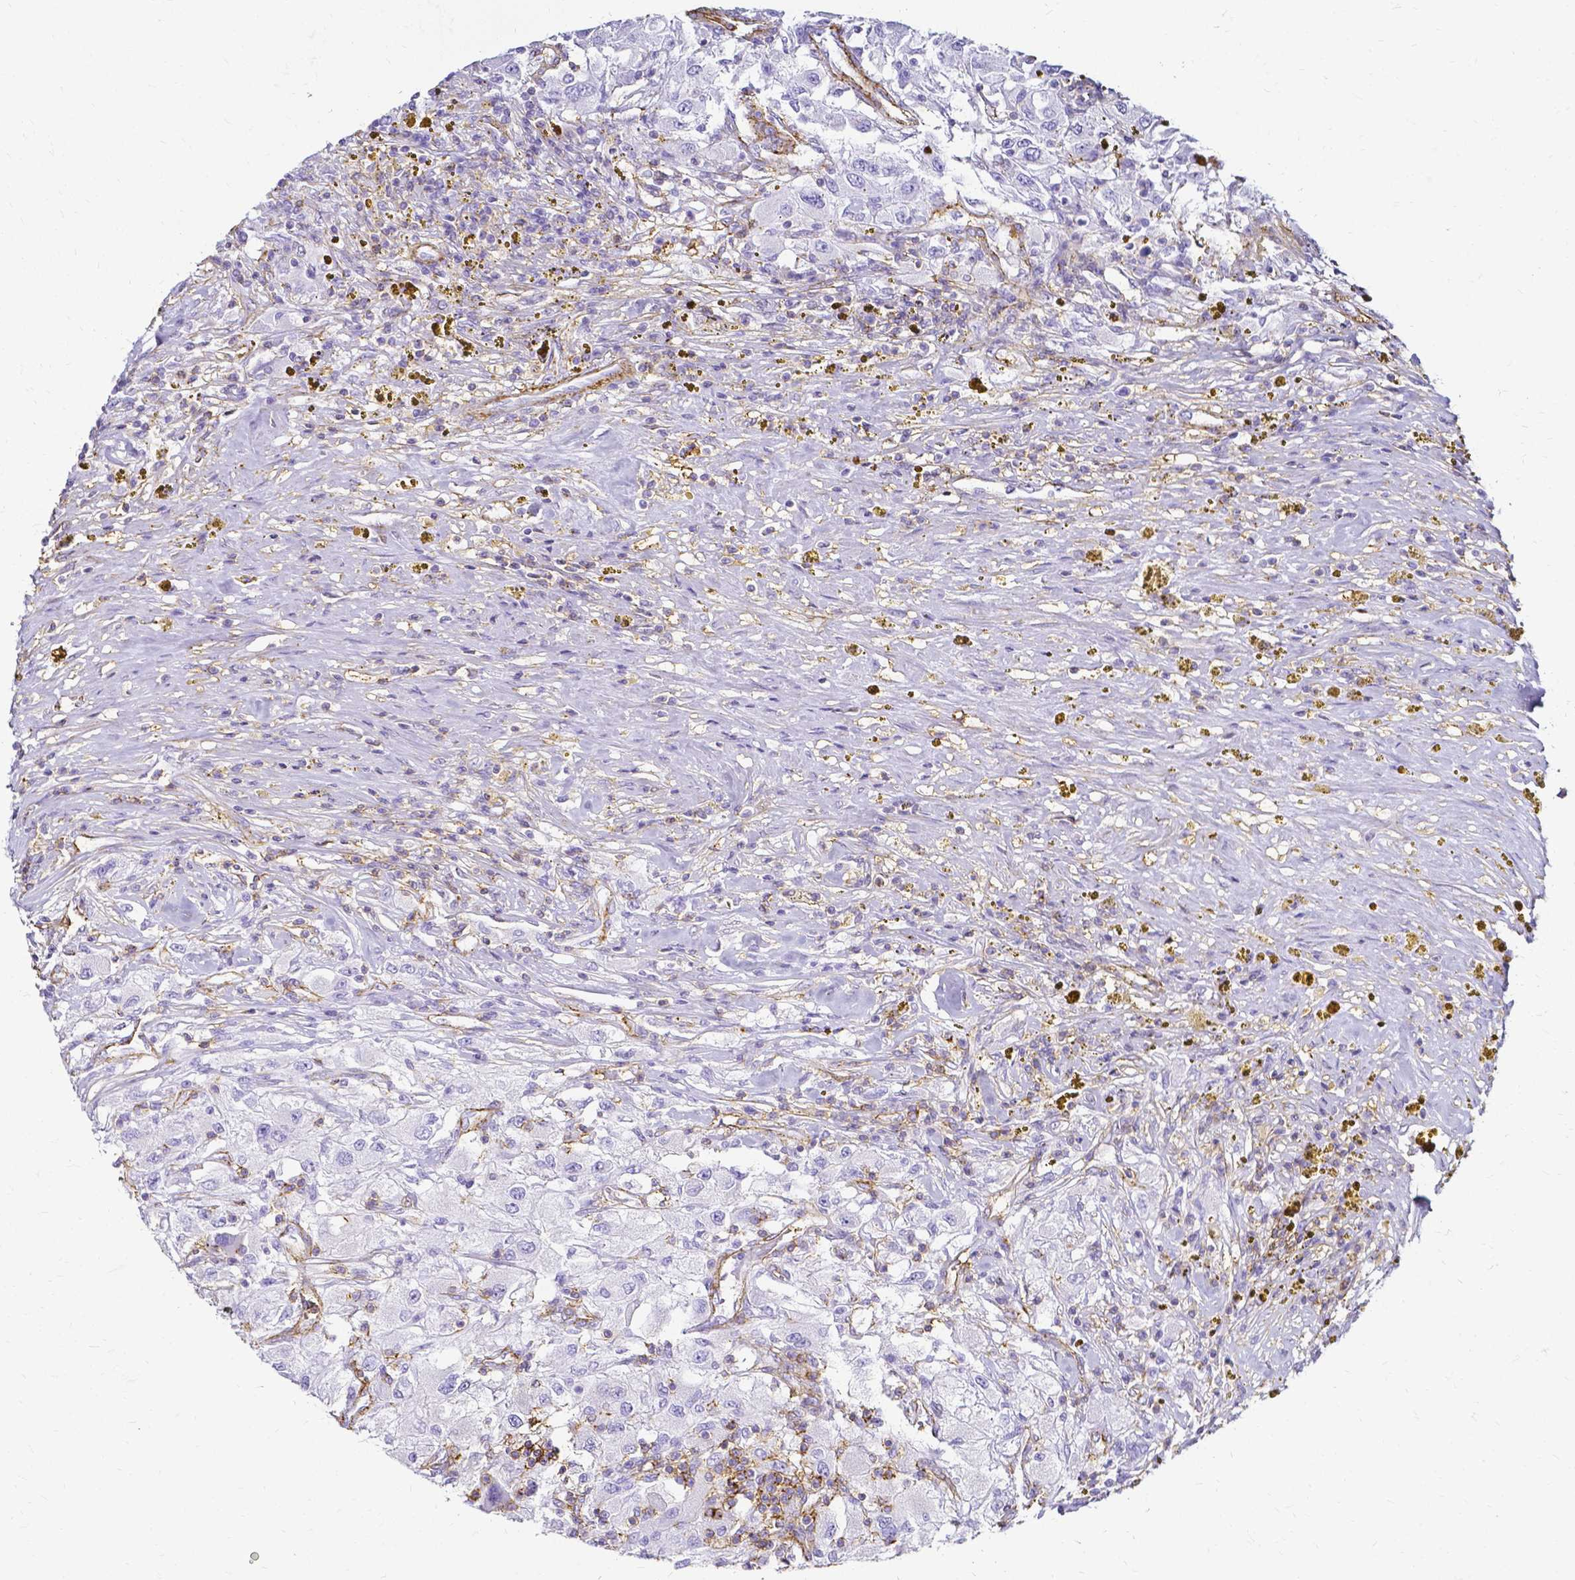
{"staining": {"intensity": "negative", "quantity": "none", "location": "none"}, "tissue": "renal cancer", "cell_type": "Tumor cells", "image_type": "cancer", "snomed": [{"axis": "morphology", "description": "Adenocarcinoma, NOS"}, {"axis": "topography", "description": "Kidney"}], "caption": "A high-resolution image shows immunohistochemistry (IHC) staining of renal cancer (adenocarcinoma), which reveals no significant staining in tumor cells.", "gene": "HSPA12A", "patient": {"sex": "female", "age": 67}}